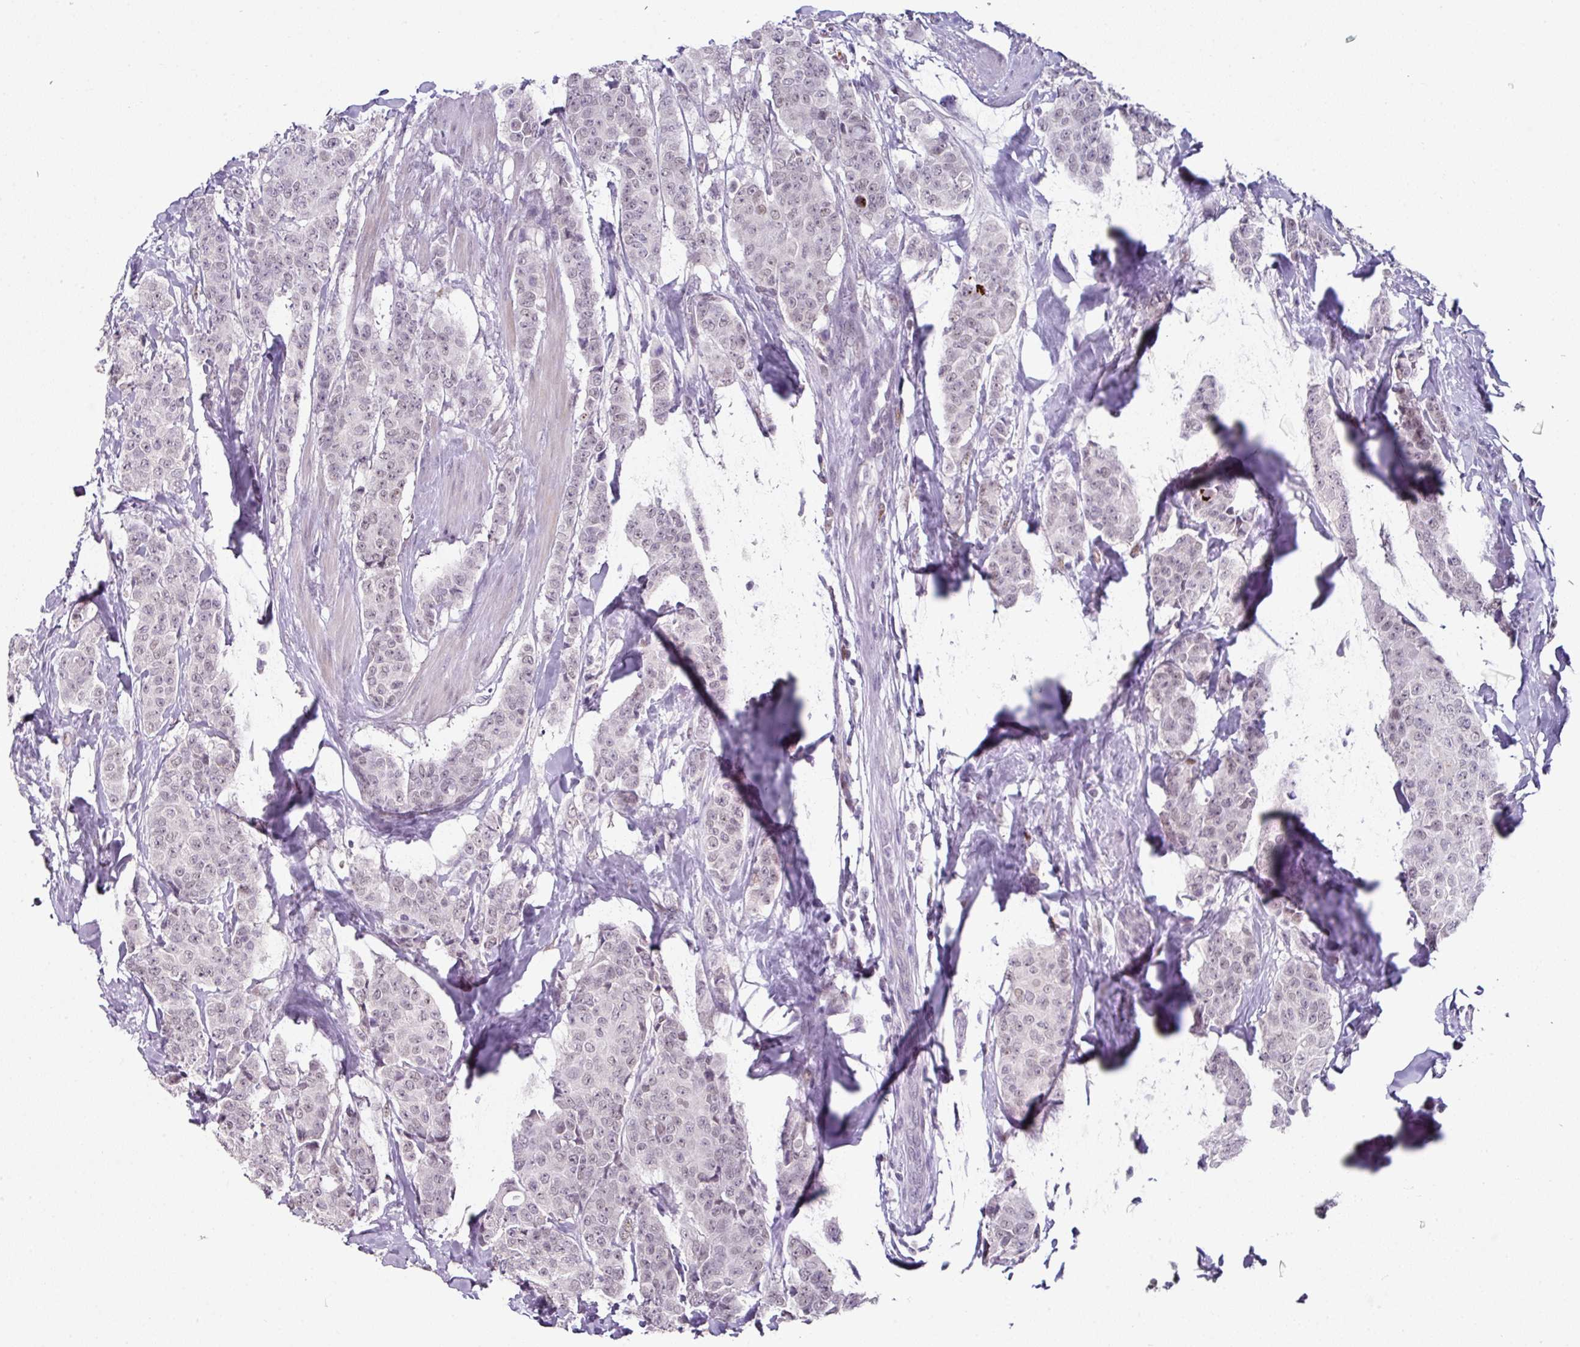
{"staining": {"intensity": "weak", "quantity": "25%-75%", "location": "nuclear"}, "tissue": "breast cancer", "cell_type": "Tumor cells", "image_type": "cancer", "snomed": [{"axis": "morphology", "description": "Duct carcinoma"}, {"axis": "topography", "description": "Breast"}], "caption": "The micrograph displays staining of breast cancer (infiltrating ductal carcinoma), revealing weak nuclear protein expression (brown color) within tumor cells.", "gene": "ELK1", "patient": {"sex": "female", "age": 40}}